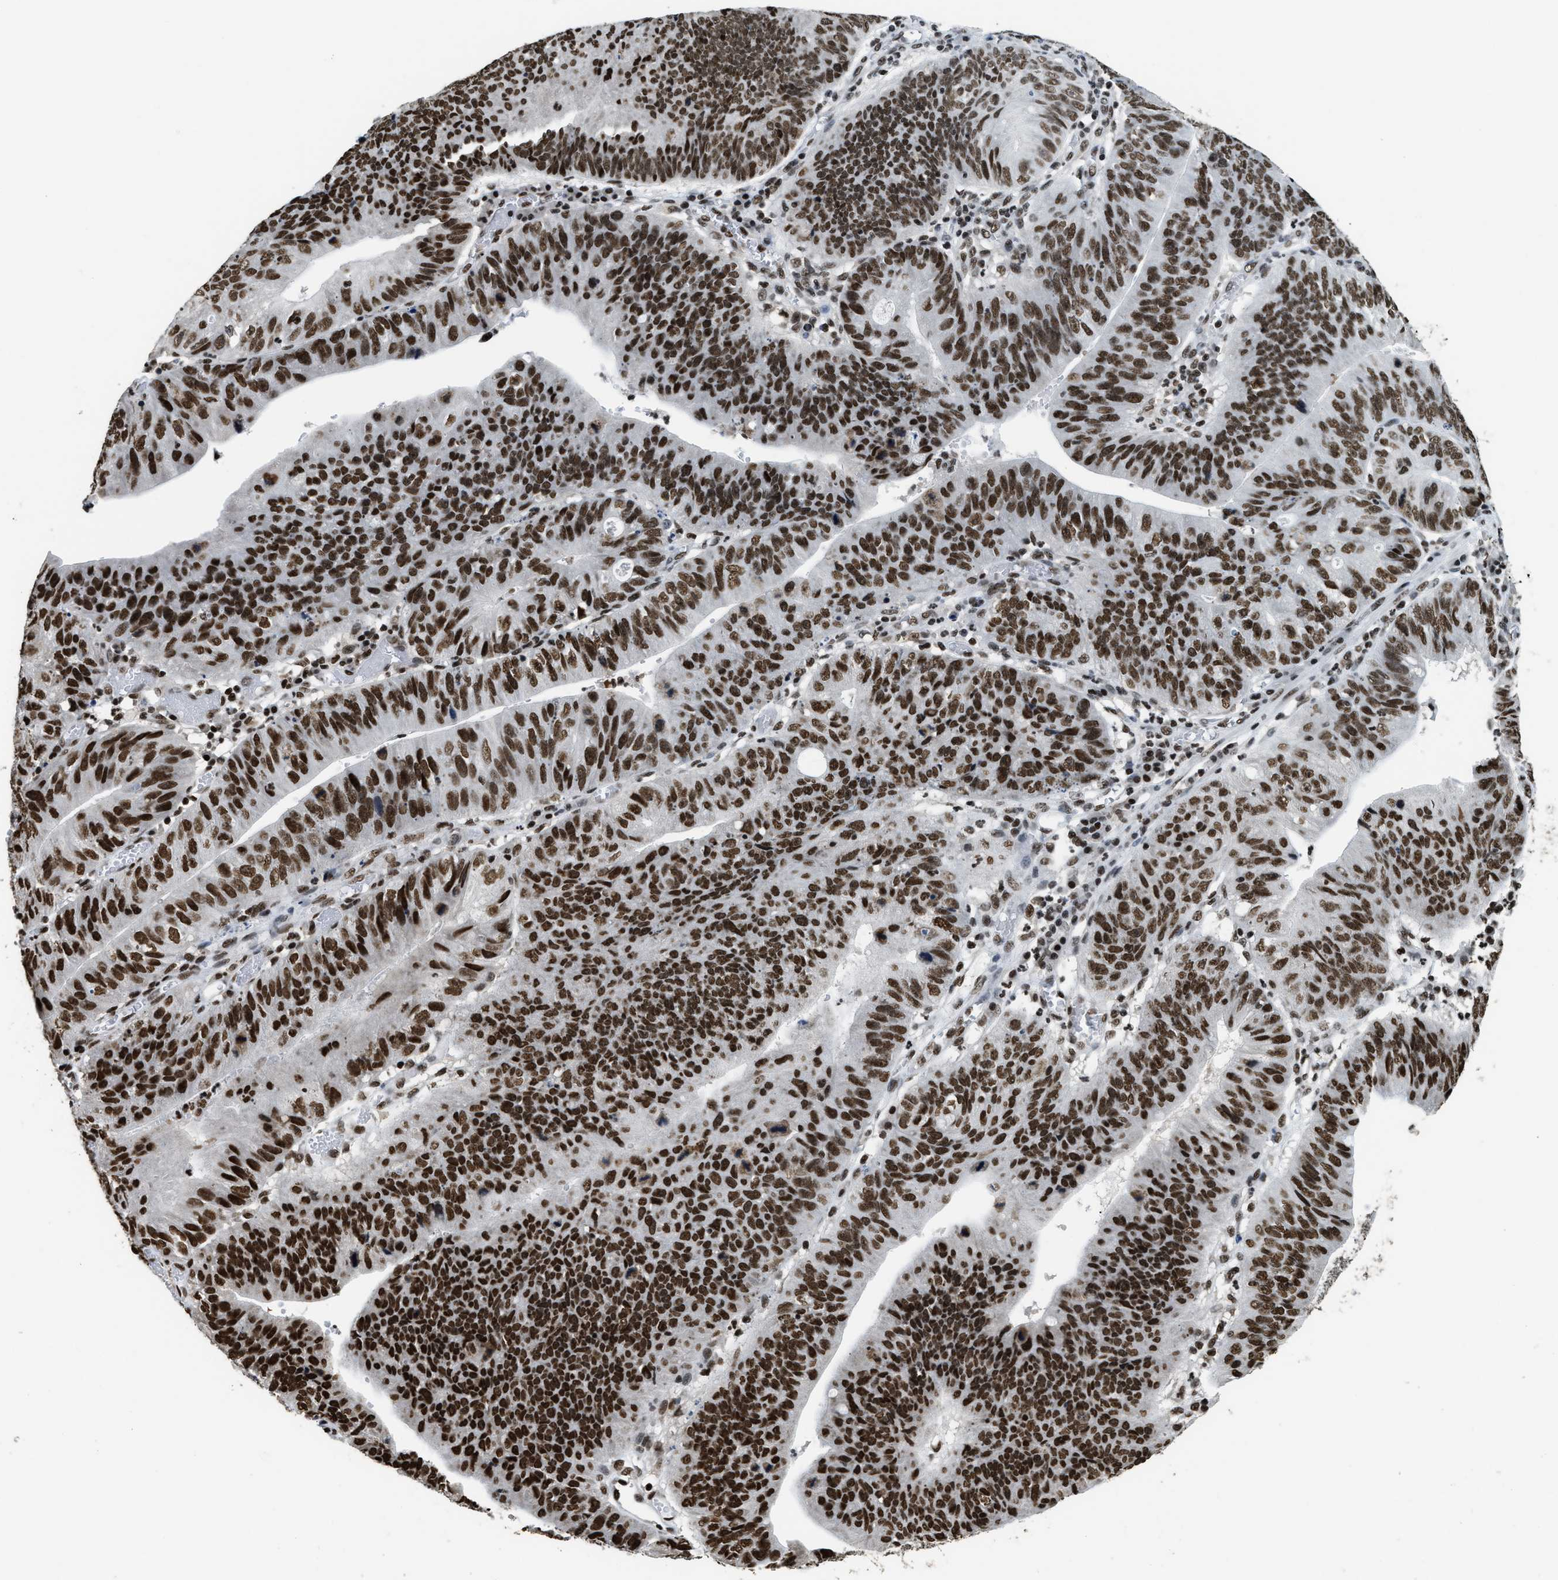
{"staining": {"intensity": "strong", "quantity": ">75%", "location": "nuclear"}, "tissue": "stomach cancer", "cell_type": "Tumor cells", "image_type": "cancer", "snomed": [{"axis": "morphology", "description": "Adenocarcinoma, NOS"}, {"axis": "topography", "description": "Stomach"}], "caption": "Tumor cells reveal strong nuclear expression in approximately >75% of cells in stomach cancer (adenocarcinoma).", "gene": "RAD21", "patient": {"sex": "male", "age": 59}}